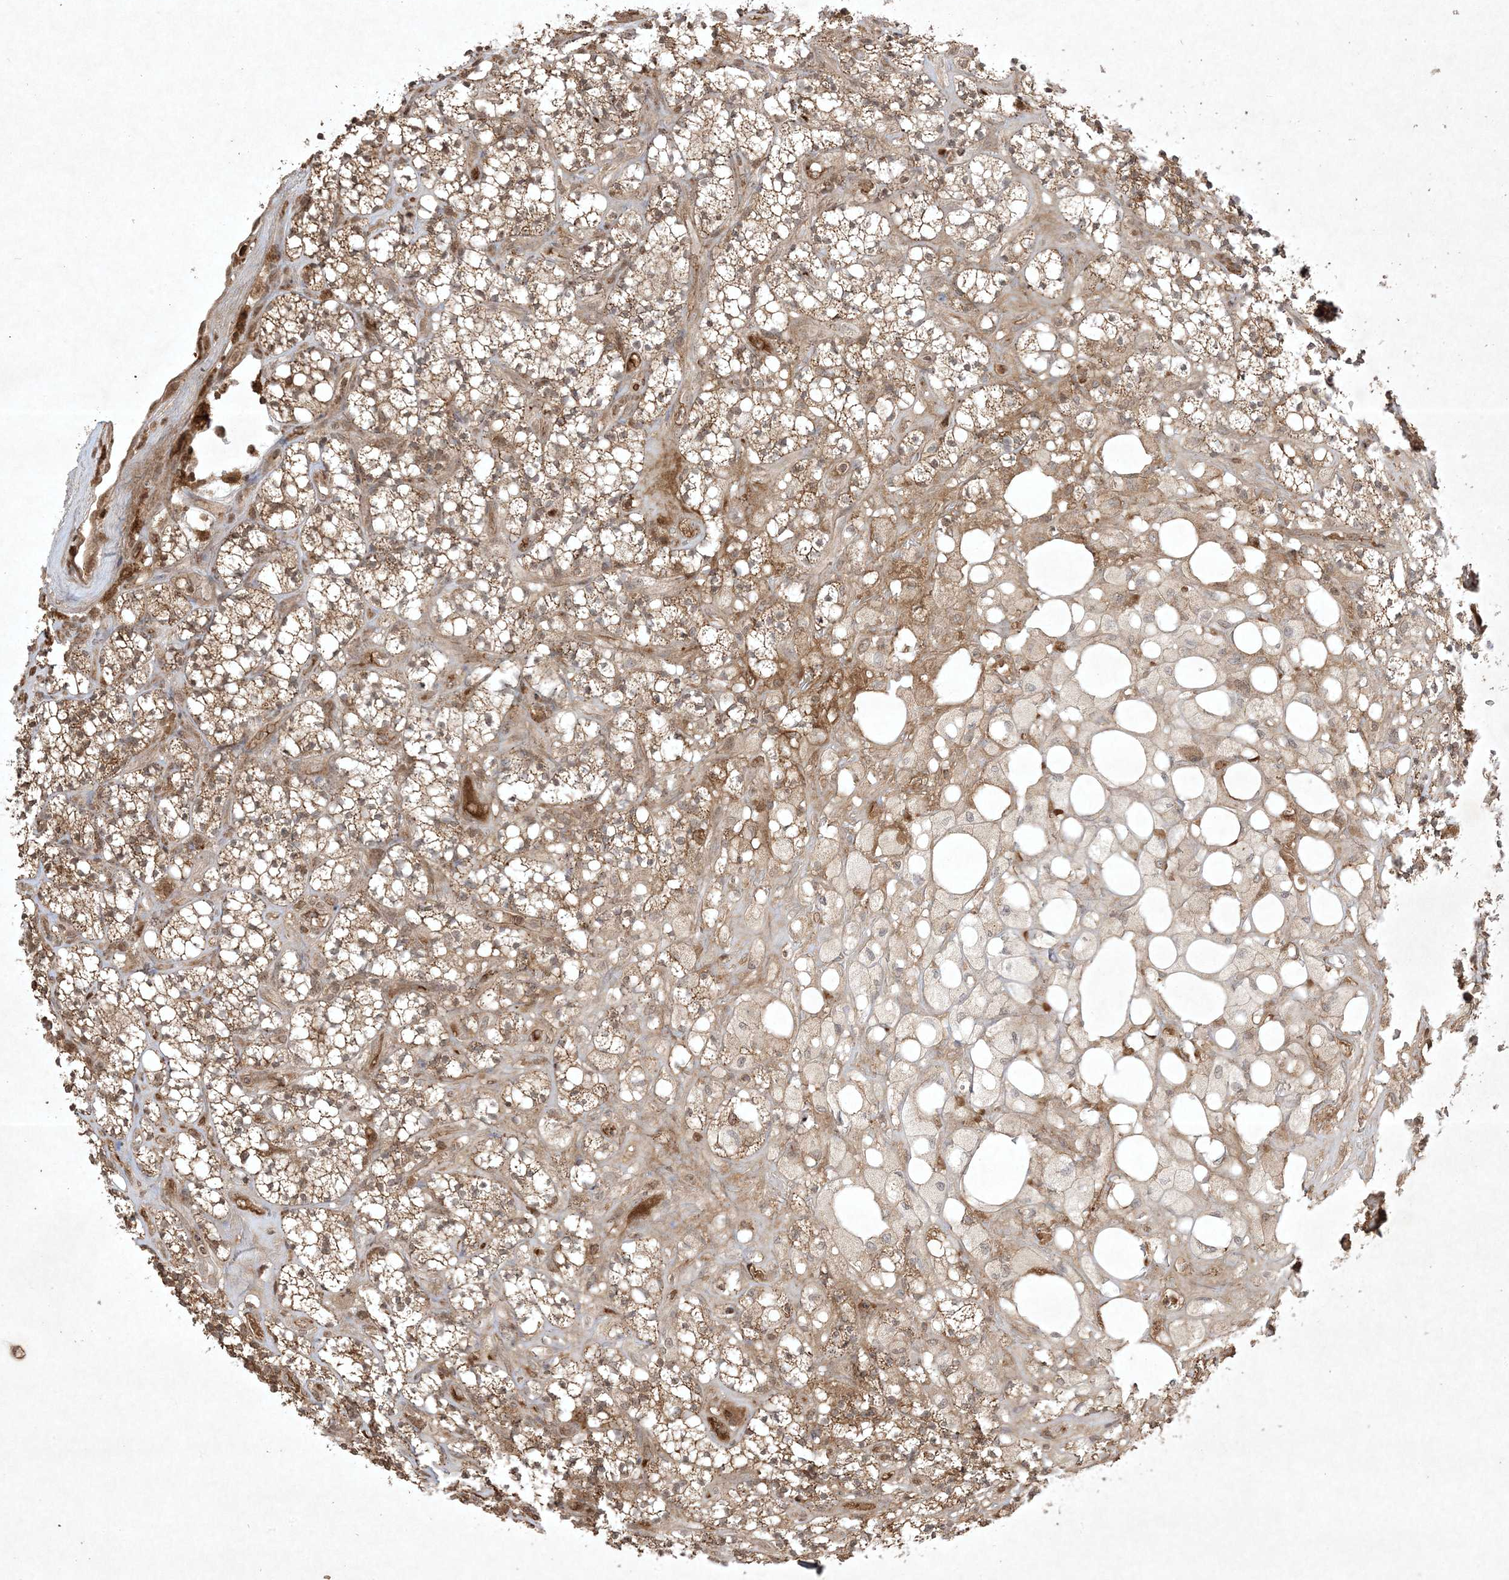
{"staining": {"intensity": "moderate", "quantity": ">75%", "location": "cytoplasmic/membranous"}, "tissue": "renal cancer", "cell_type": "Tumor cells", "image_type": "cancer", "snomed": [{"axis": "morphology", "description": "Adenocarcinoma, NOS"}, {"axis": "topography", "description": "Kidney"}], "caption": "Immunohistochemistry of human adenocarcinoma (renal) exhibits medium levels of moderate cytoplasmic/membranous expression in about >75% of tumor cells.", "gene": "PTK6", "patient": {"sex": "male", "age": 77}}